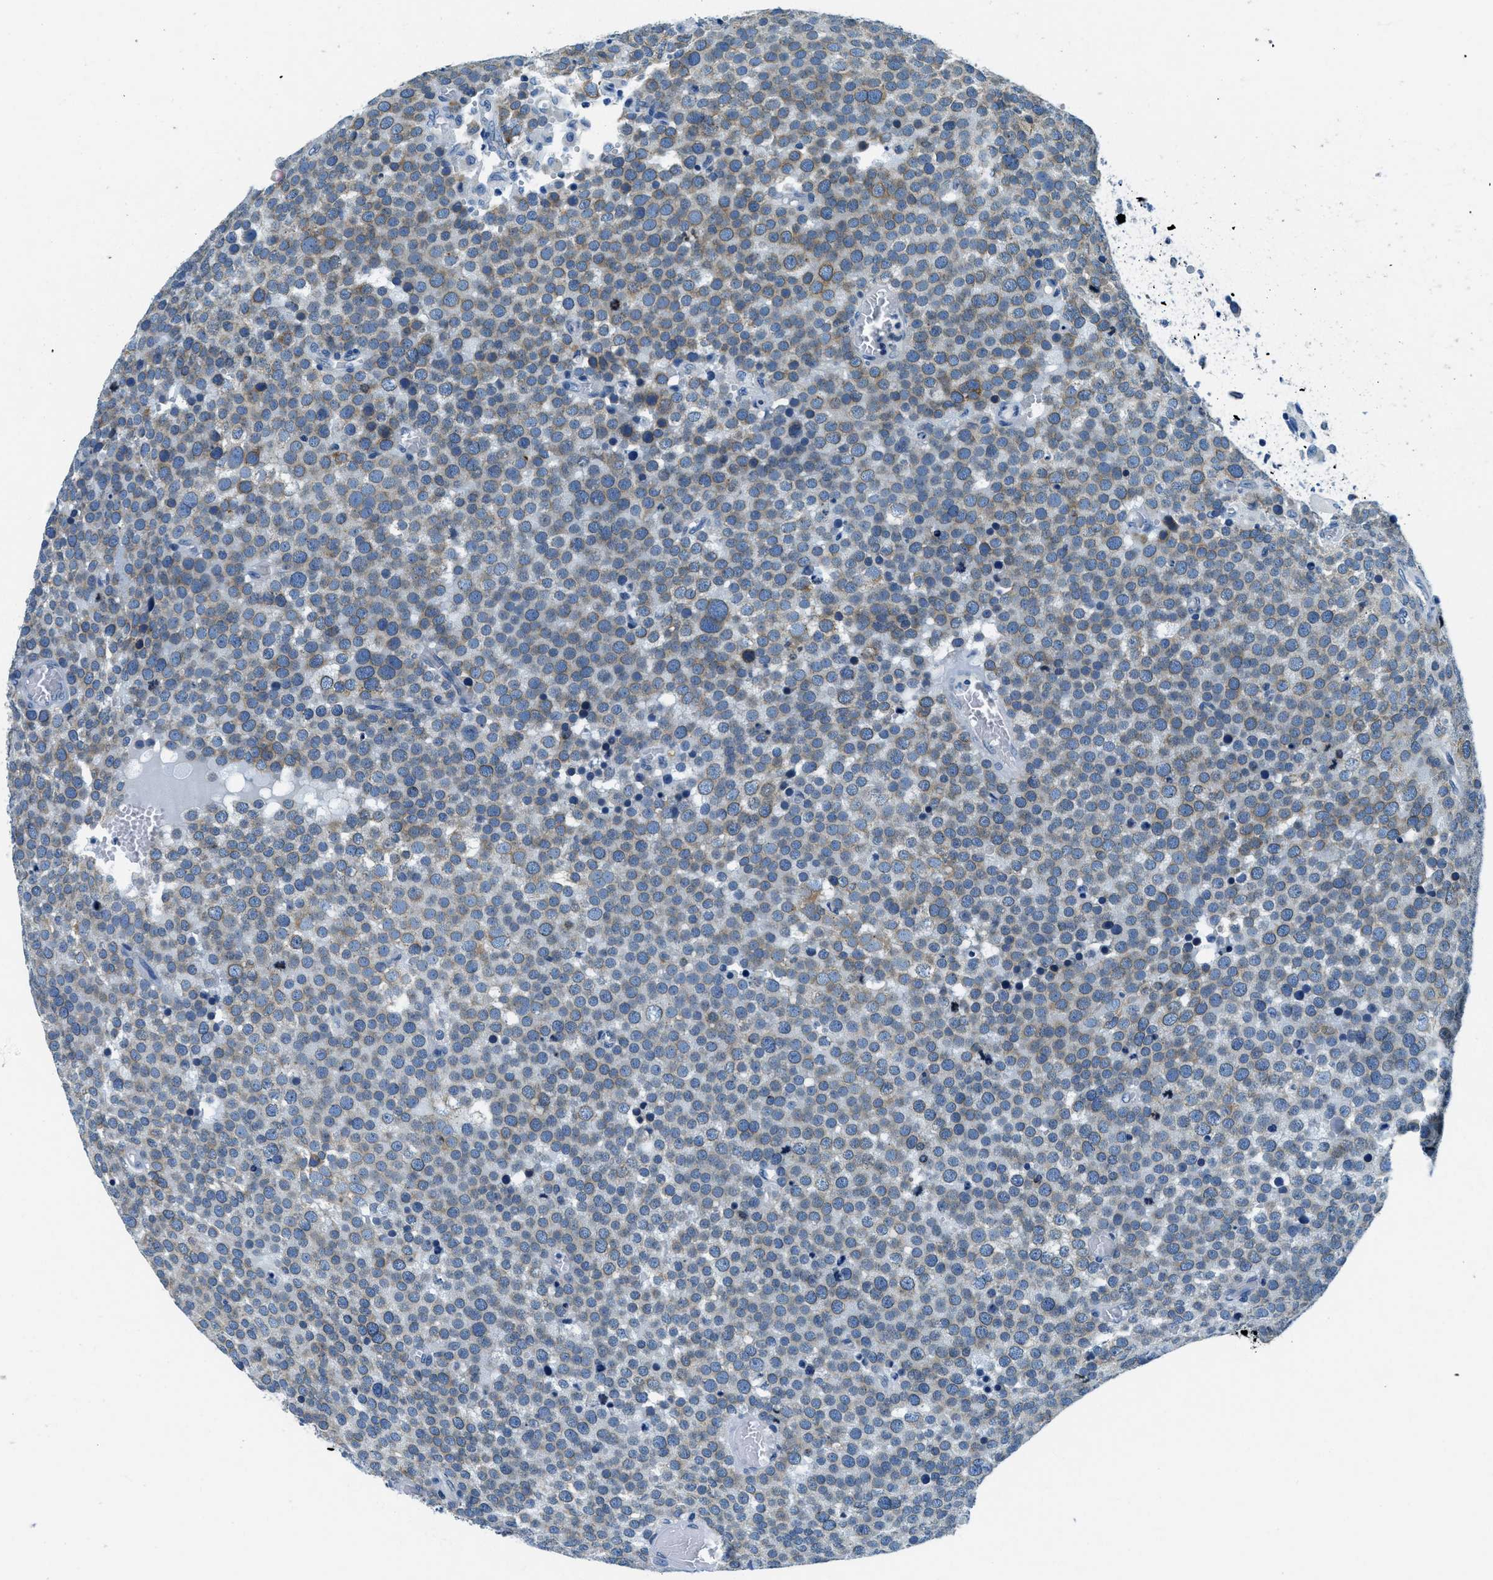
{"staining": {"intensity": "weak", "quantity": "25%-75%", "location": "cytoplasmic/membranous"}, "tissue": "testis cancer", "cell_type": "Tumor cells", "image_type": "cancer", "snomed": [{"axis": "morphology", "description": "Normal tissue, NOS"}, {"axis": "morphology", "description": "Seminoma, NOS"}, {"axis": "topography", "description": "Testis"}], "caption": "Immunohistochemistry (IHC) of human testis seminoma shows low levels of weak cytoplasmic/membranous expression in approximately 25%-75% of tumor cells.", "gene": "UBAC2", "patient": {"sex": "male", "age": 71}}